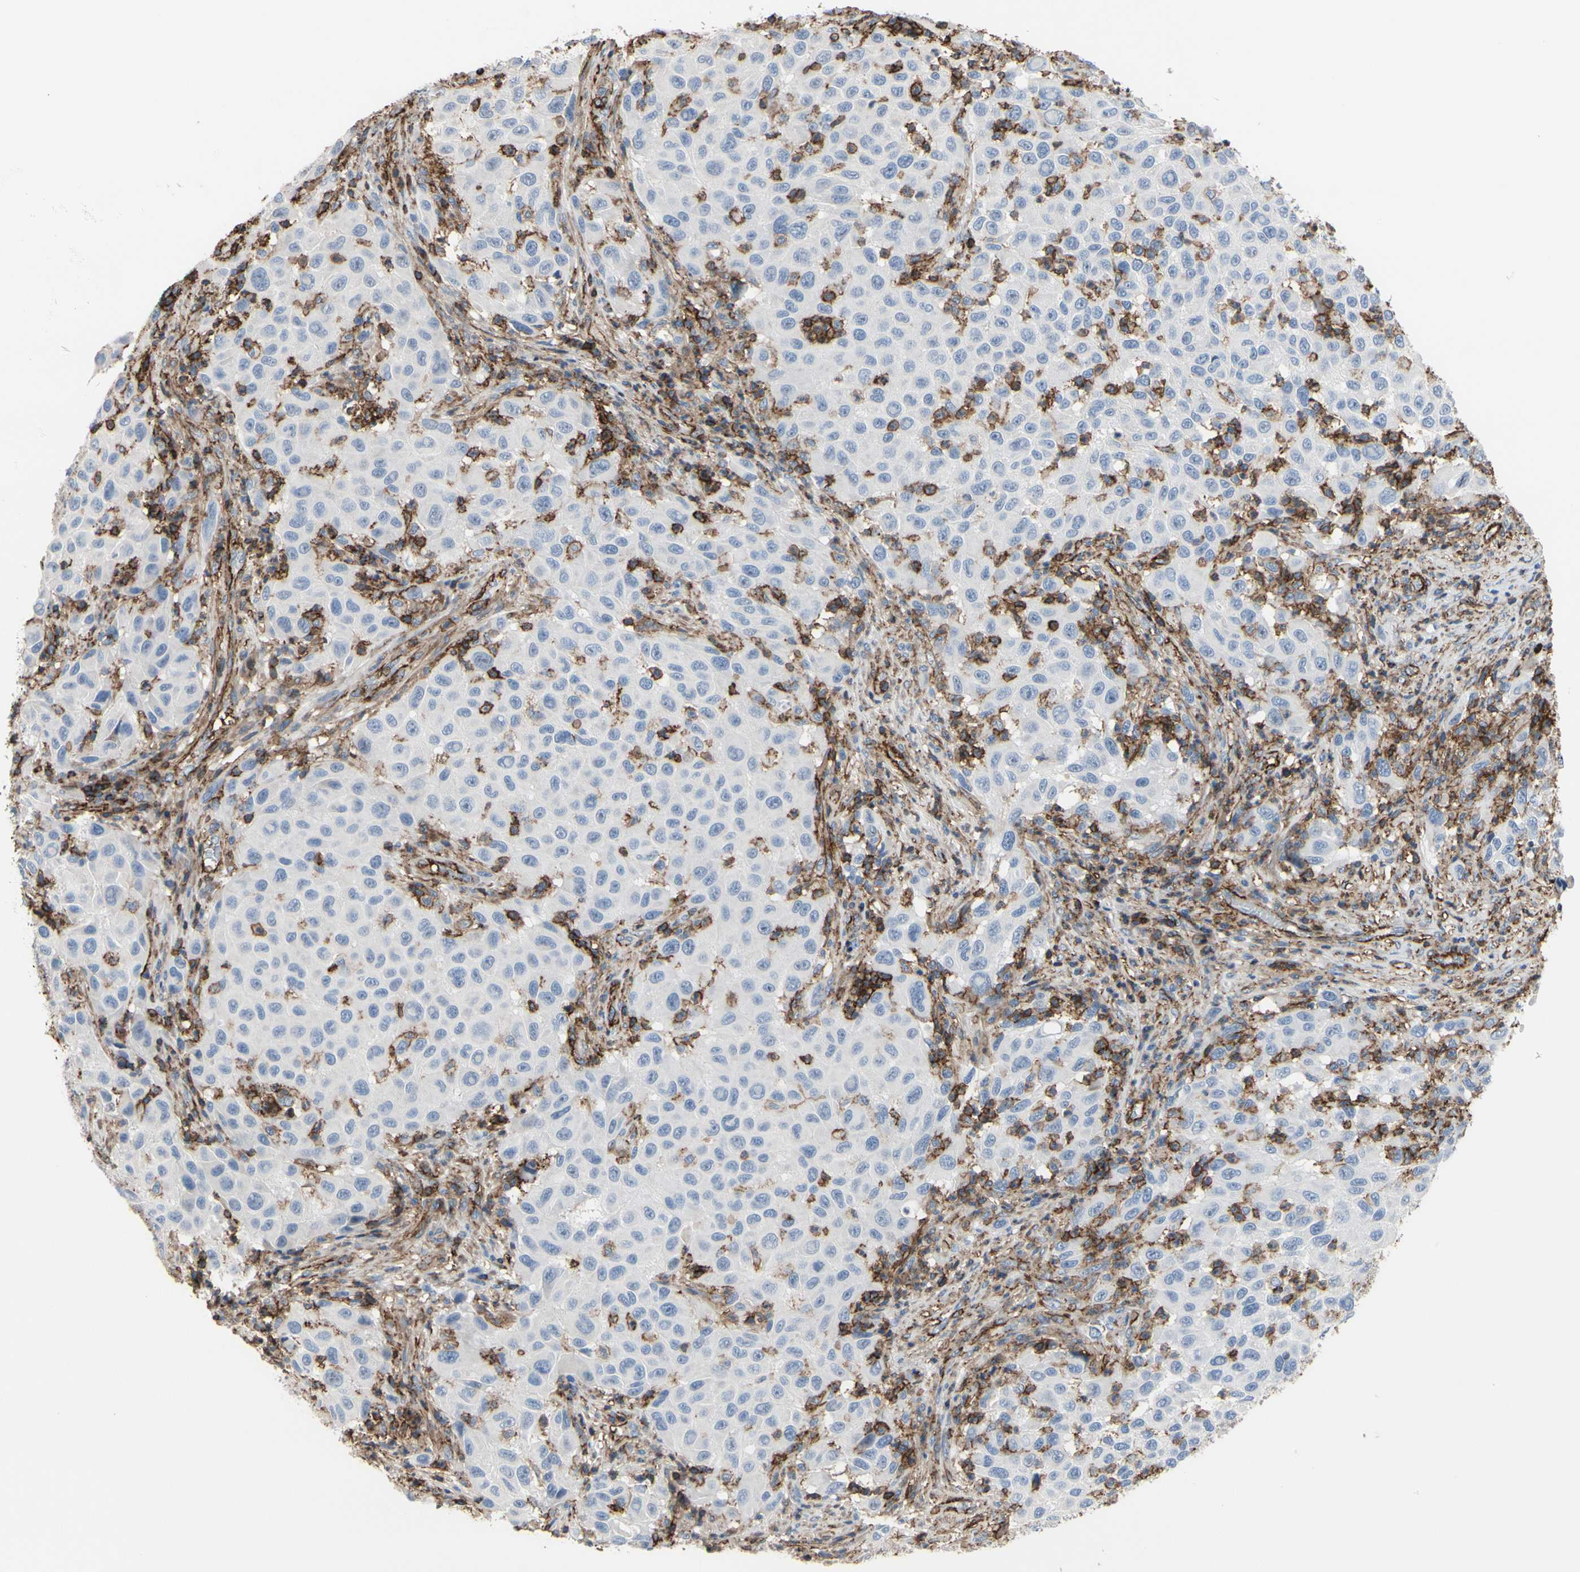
{"staining": {"intensity": "negative", "quantity": "none", "location": "none"}, "tissue": "melanoma", "cell_type": "Tumor cells", "image_type": "cancer", "snomed": [{"axis": "morphology", "description": "Malignant melanoma, Metastatic site"}, {"axis": "topography", "description": "Lymph node"}], "caption": "IHC image of human malignant melanoma (metastatic site) stained for a protein (brown), which shows no staining in tumor cells. The staining was performed using DAB to visualize the protein expression in brown, while the nuclei were stained in blue with hematoxylin (Magnification: 20x).", "gene": "ANXA6", "patient": {"sex": "male", "age": 61}}